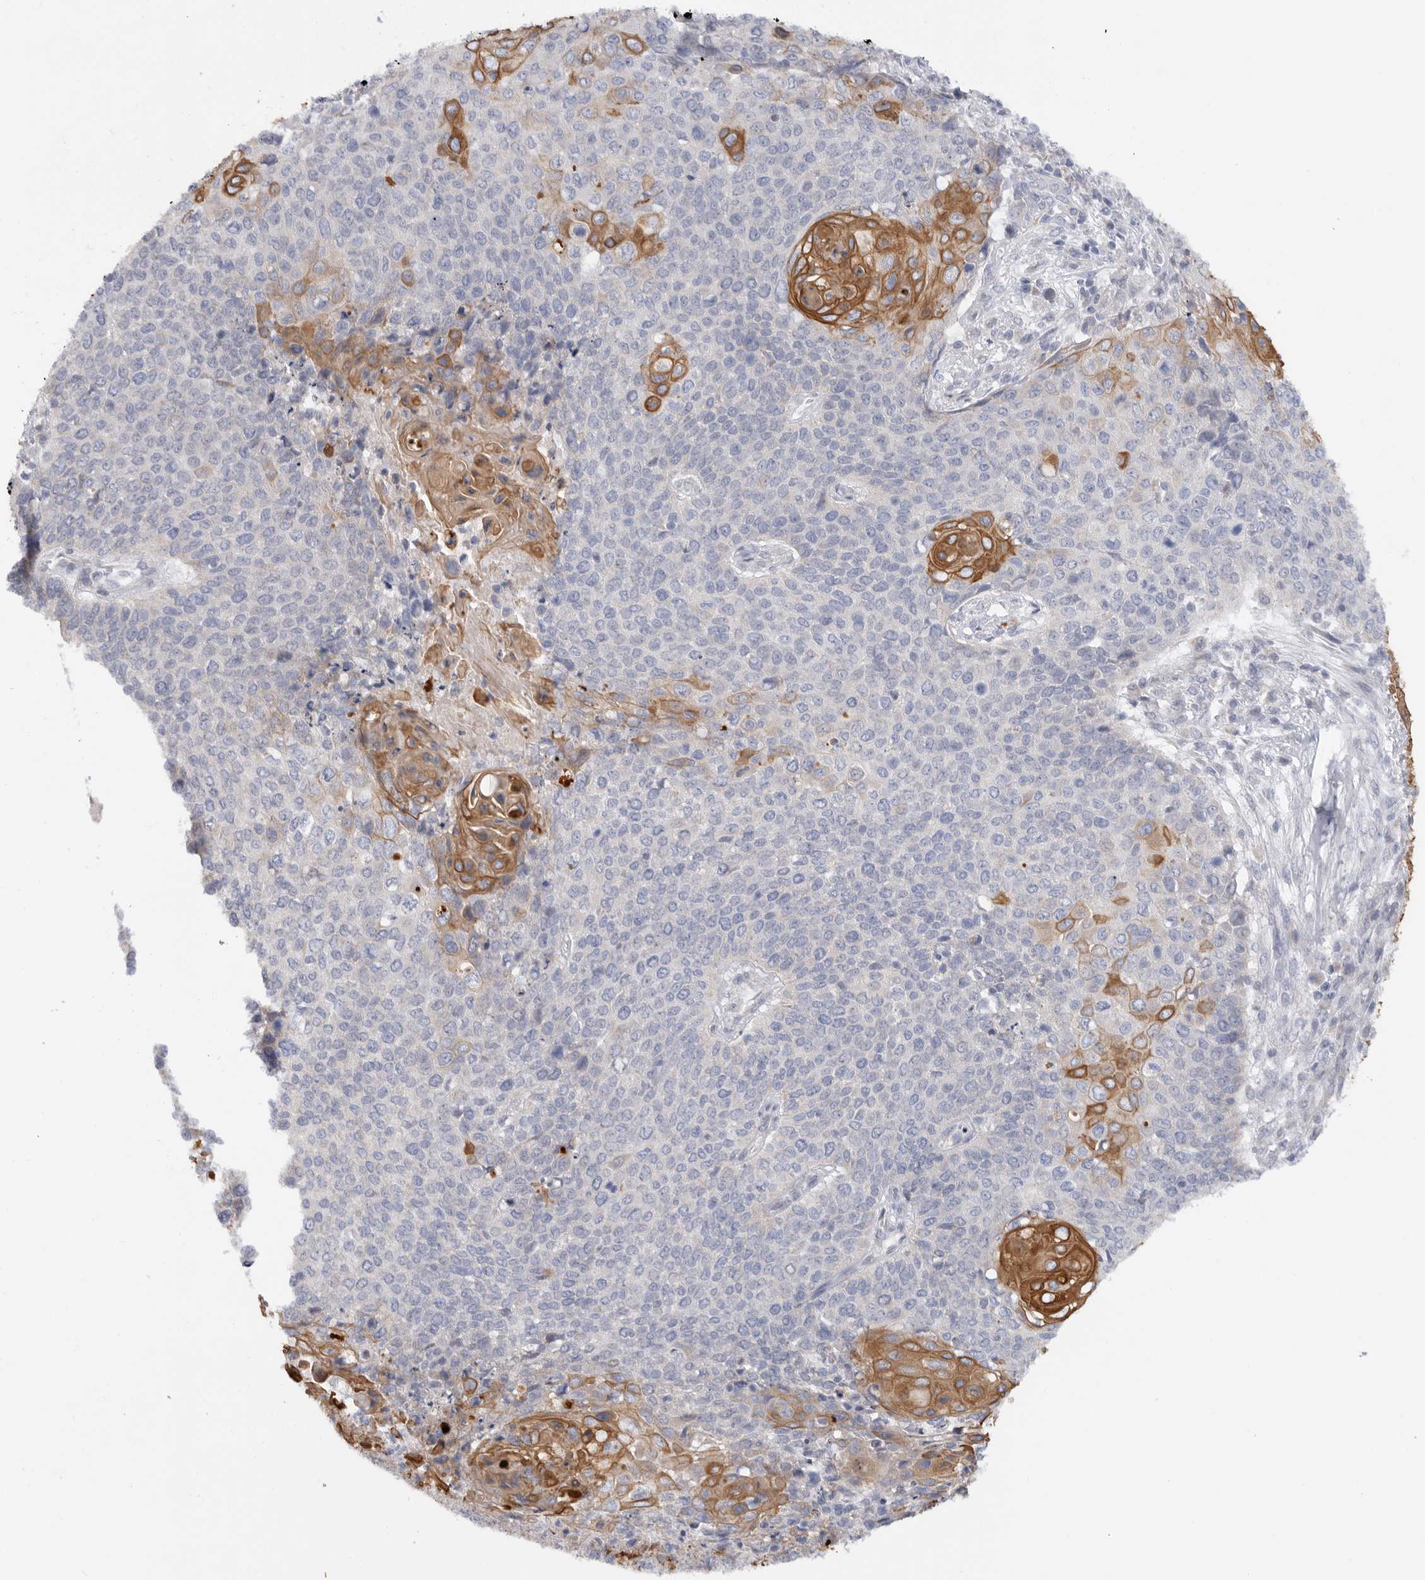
{"staining": {"intensity": "moderate", "quantity": "25%-75%", "location": "cytoplasmic/membranous"}, "tissue": "cervical cancer", "cell_type": "Tumor cells", "image_type": "cancer", "snomed": [{"axis": "morphology", "description": "Squamous cell carcinoma, NOS"}, {"axis": "topography", "description": "Cervix"}], "caption": "Brown immunohistochemical staining in human cervical cancer displays moderate cytoplasmic/membranous positivity in about 25%-75% of tumor cells.", "gene": "MTFR1L", "patient": {"sex": "female", "age": 39}}